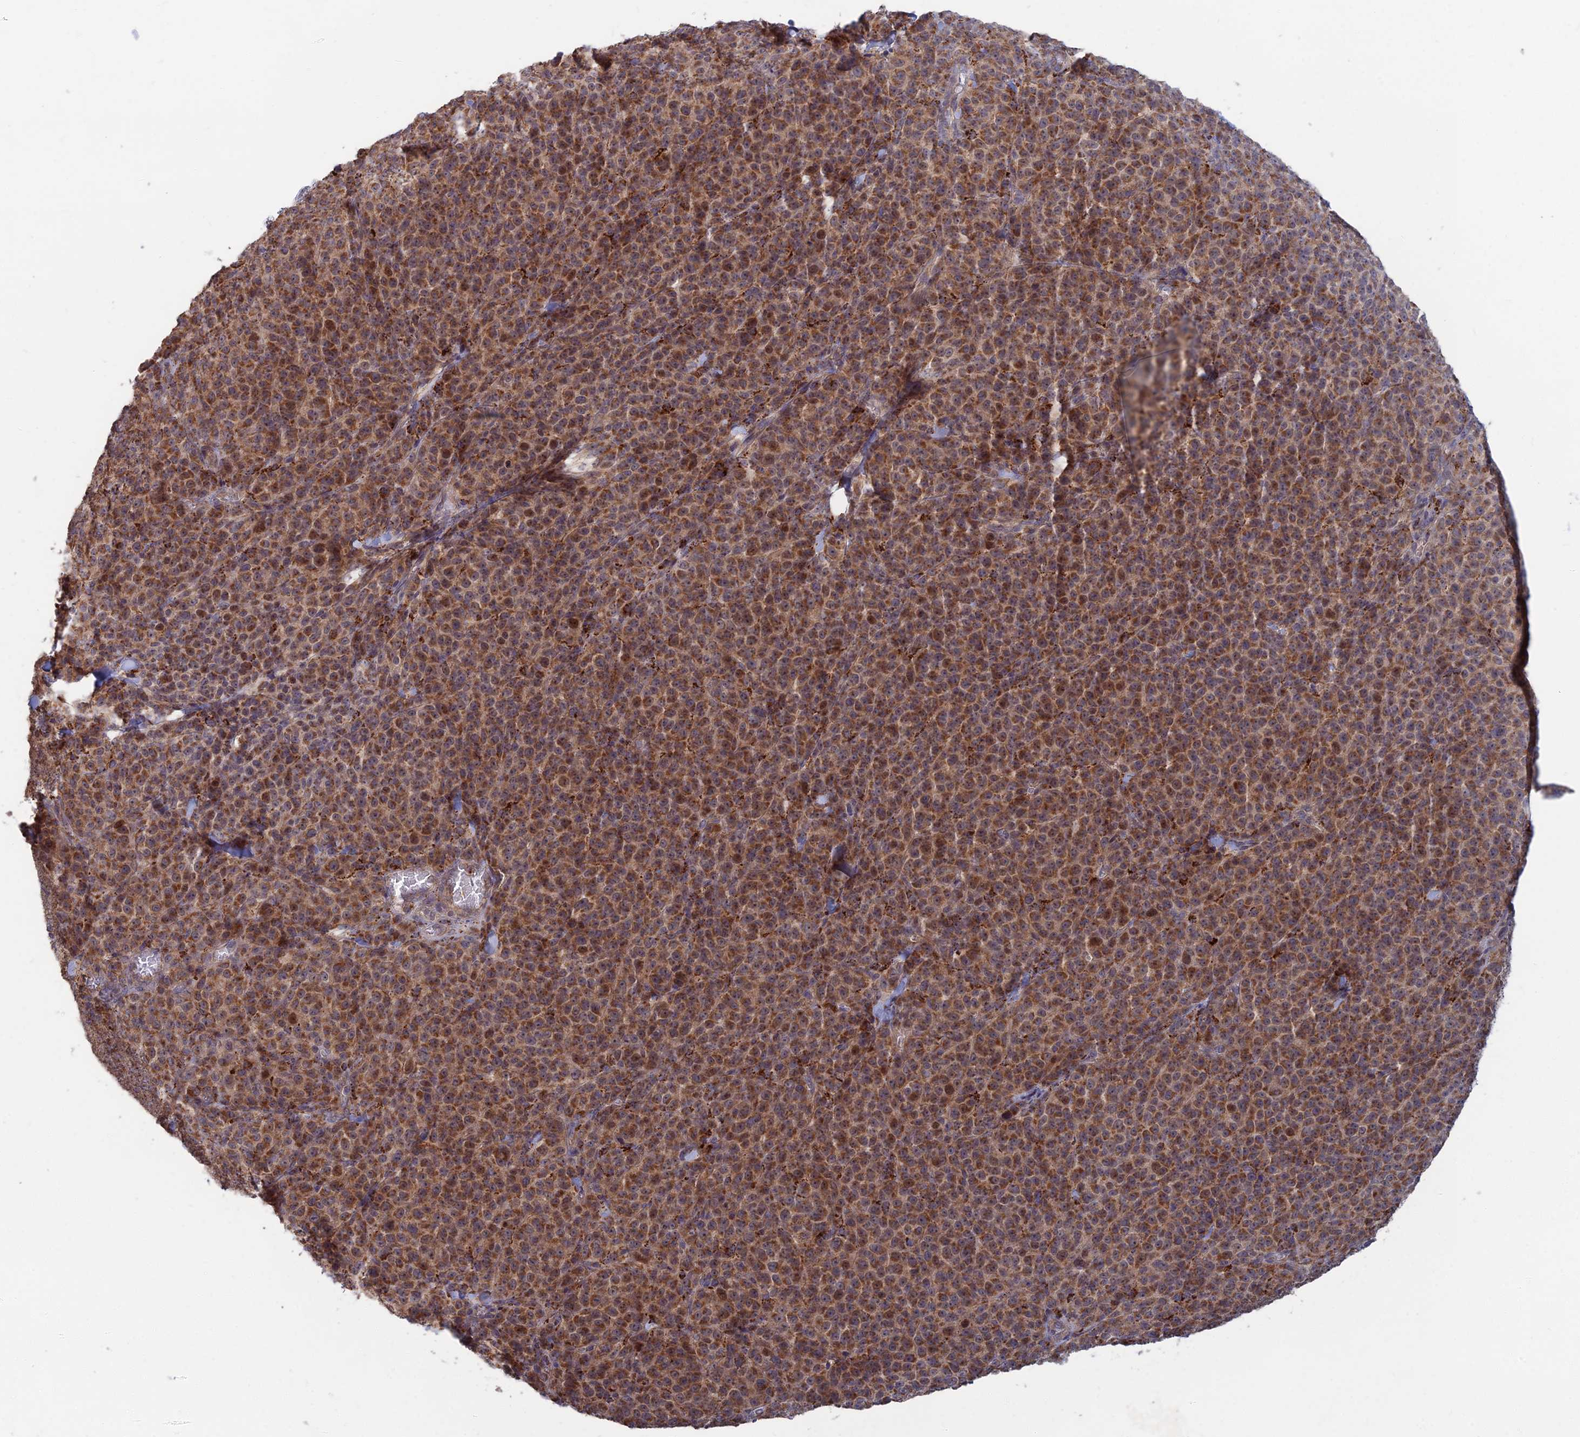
{"staining": {"intensity": "moderate", "quantity": ">75%", "location": "cytoplasmic/membranous,nuclear"}, "tissue": "melanoma", "cell_type": "Tumor cells", "image_type": "cancer", "snomed": [{"axis": "morphology", "description": "Normal tissue, NOS"}, {"axis": "morphology", "description": "Malignant melanoma, NOS"}, {"axis": "topography", "description": "Skin"}], "caption": "About >75% of tumor cells in human melanoma reveal moderate cytoplasmic/membranous and nuclear protein staining as visualized by brown immunohistochemical staining.", "gene": "RIC8B", "patient": {"sex": "female", "age": 34}}